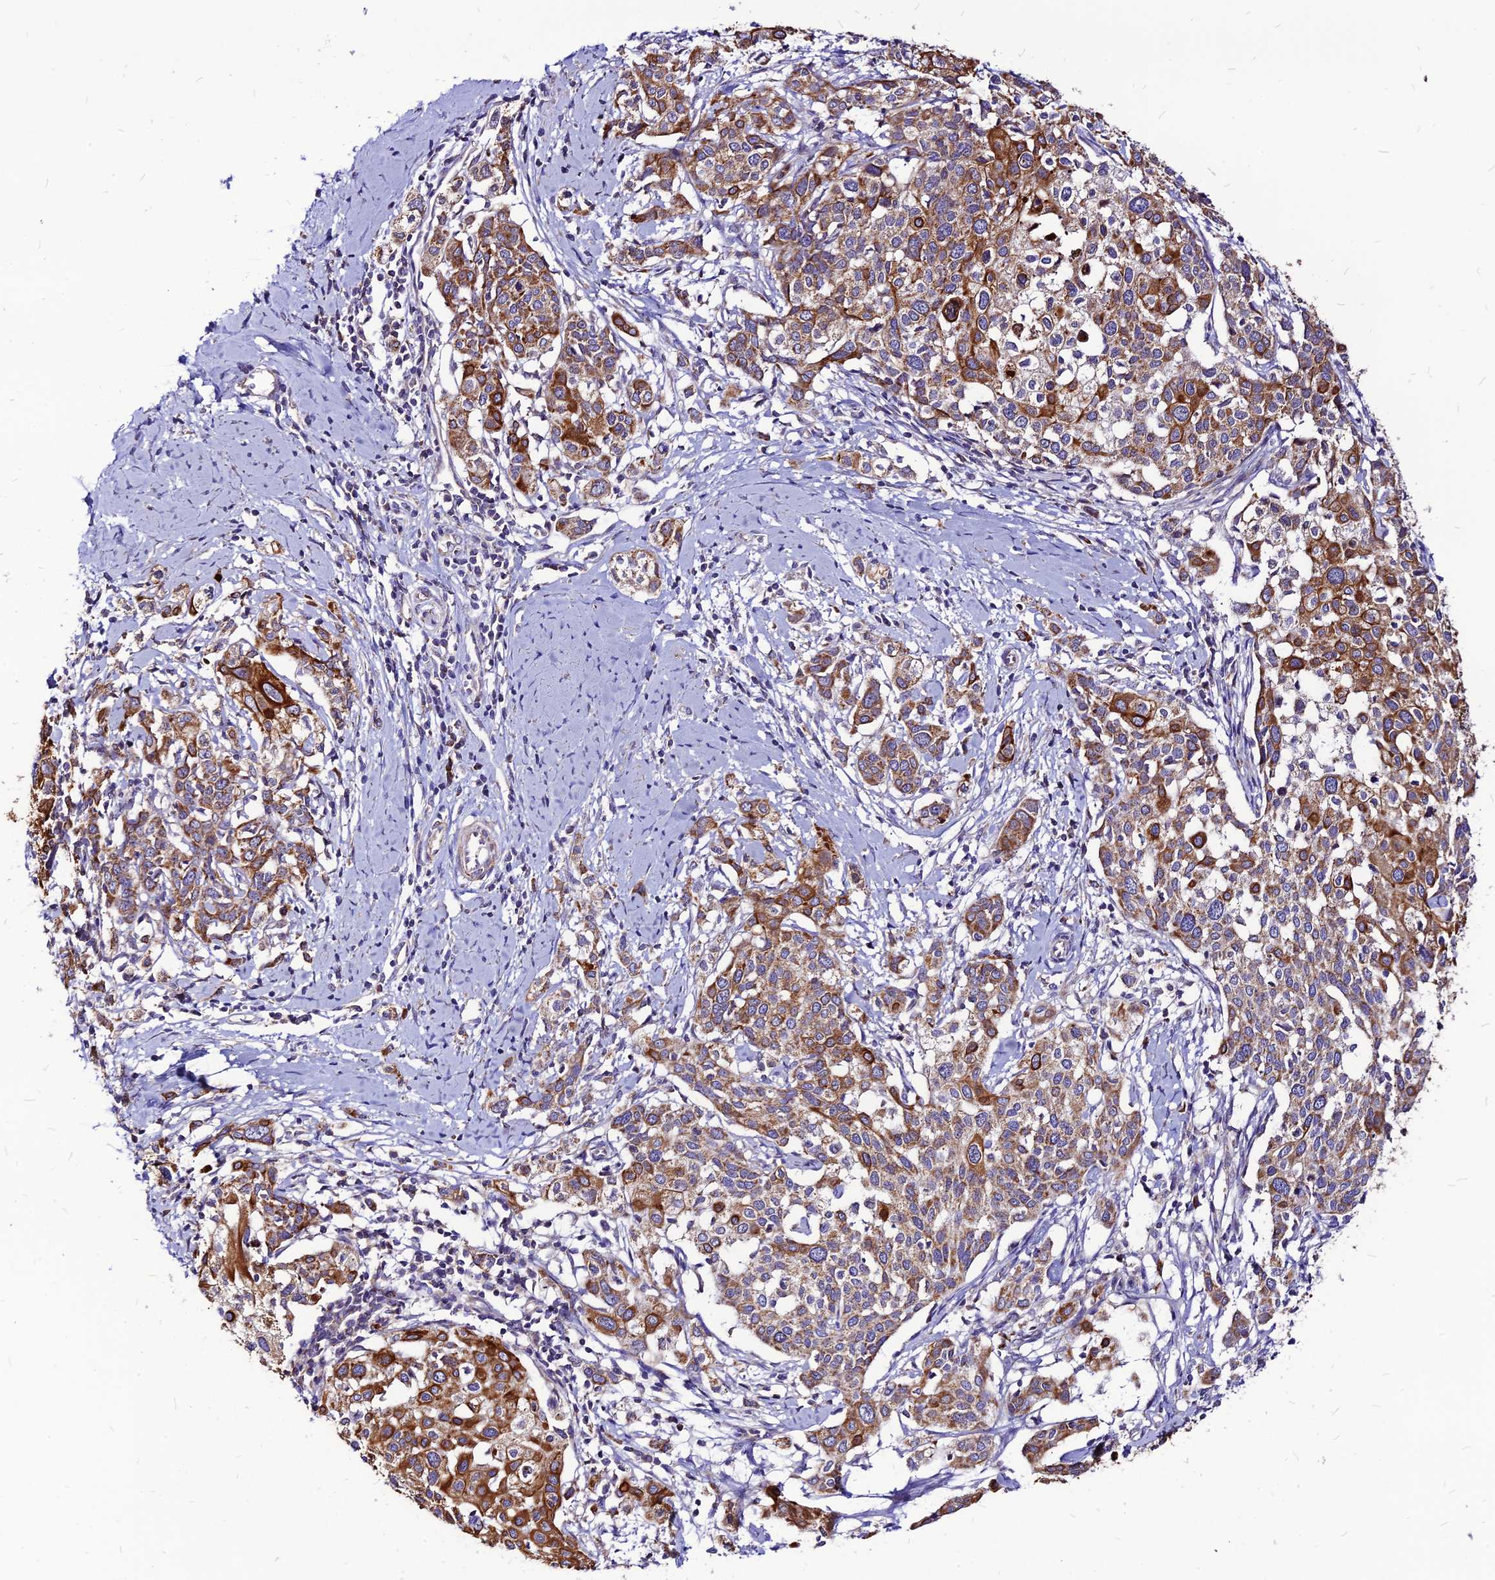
{"staining": {"intensity": "strong", "quantity": ">75%", "location": "cytoplasmic/membranous"}, "tissue": "cervical cancer", "cell_type": "Tumor cells", "image_type": "cancer", "snomed": [{"axis": "morphology", "description": "Squamous cell carcinoma, NOS"}, {"axis": "topography", "description": "Cervix"}], "caption": "Squamous cell carcinoma (cervical) stained with immunohistochemistry displays strong cytoplasmic/membranous positivity in approximately >75% of tumor cells.", "gene": "ECI1", "patient": {"sex": "female", "age": 44}}